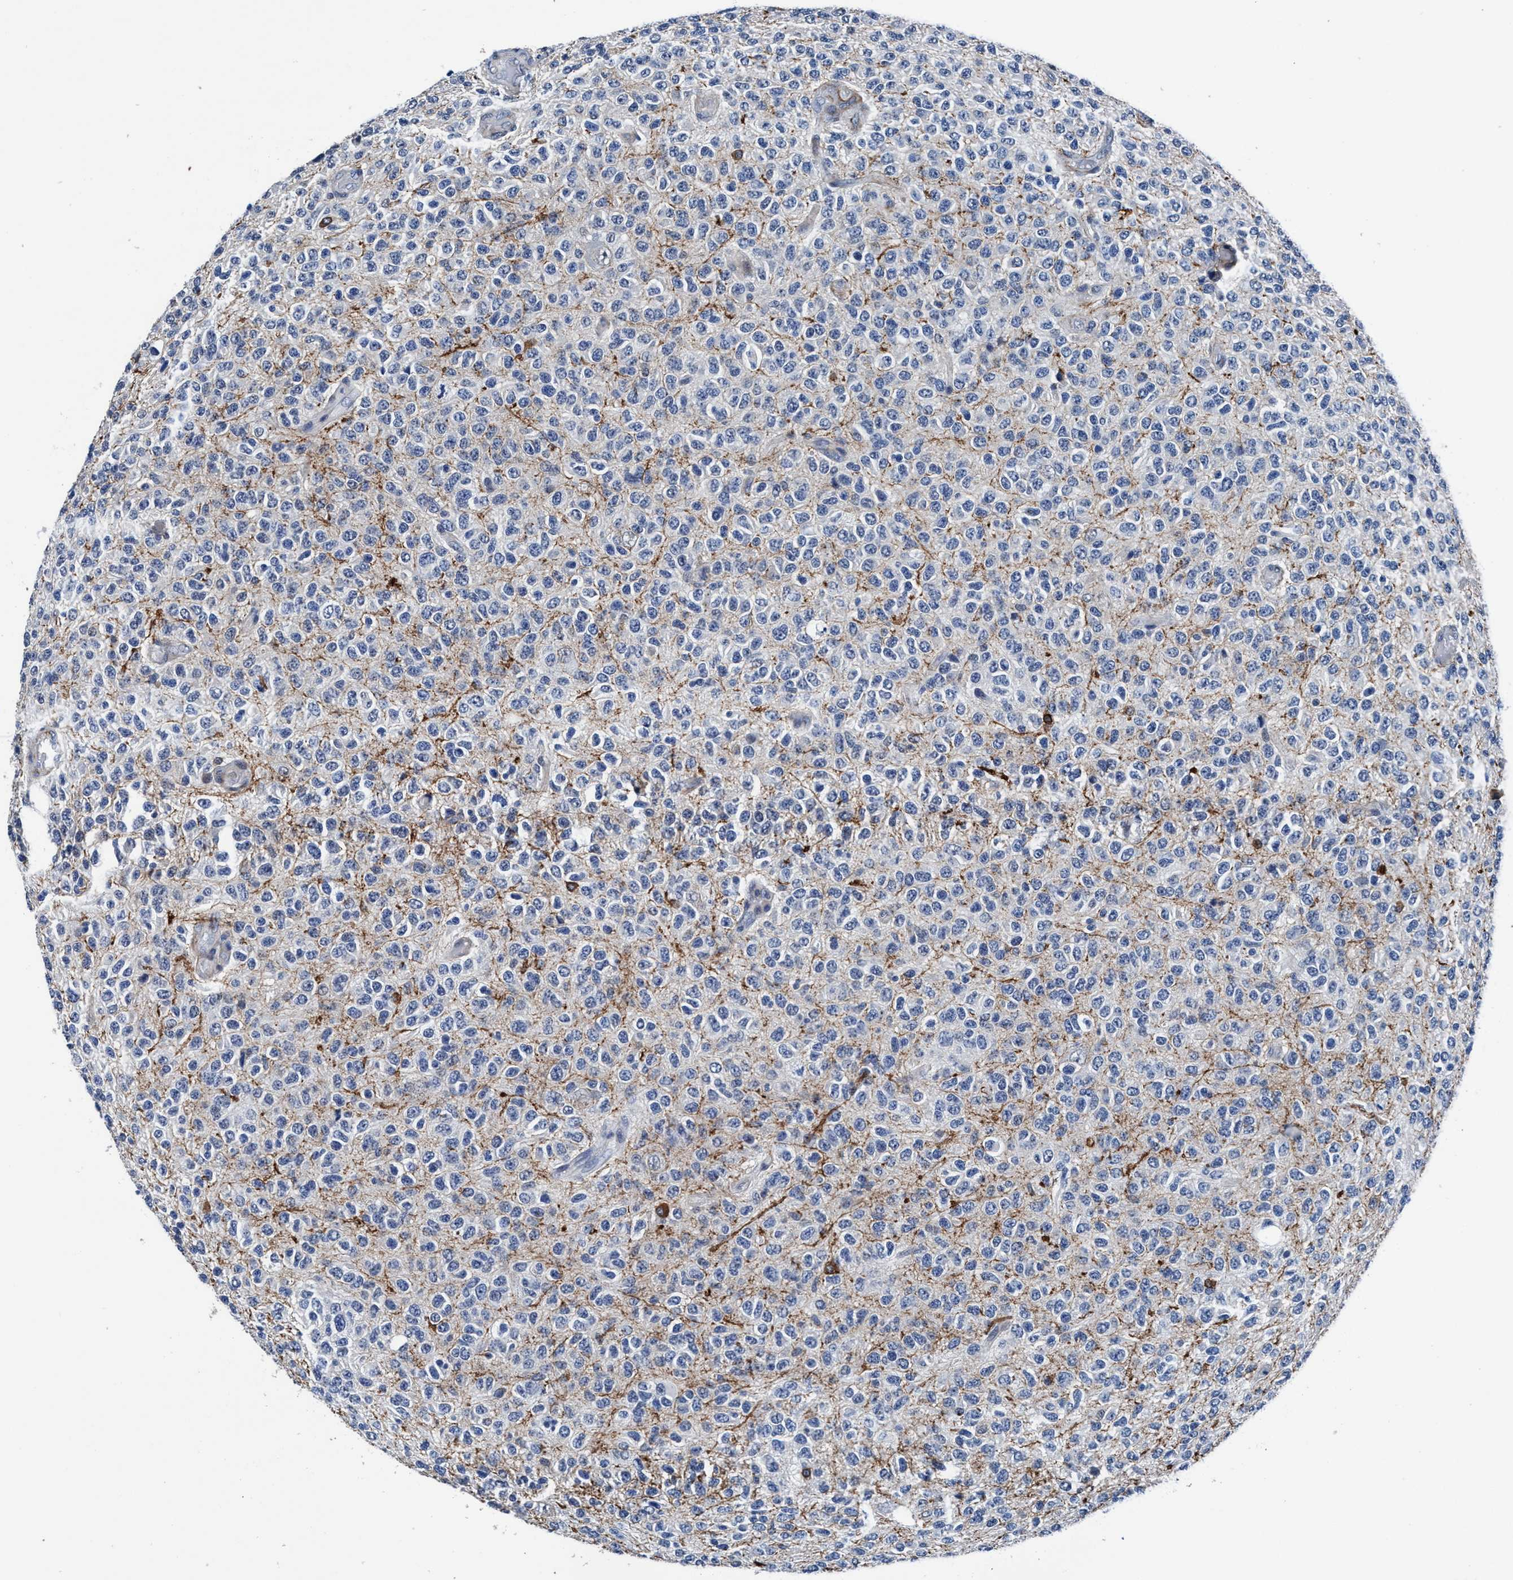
{"staining": {"intensity": "negative", "quantity": "none", "location": "none"}, "tissue": "glioma", "cell_type": "Tumor cells", "image_type": "cancer", "snomed": [{"axis": "morphology", "description": "Glioma, malignant, High grade"}, {"axis": "topography", "description": "pancreas cauda"}], "caption": "This is an immunohistochemistry (IHC) histopathology image of human glioma. There is no positivity in tumor cells.", "gene": "TMEM94", "patient": {"sex": "male", "age": 60}}